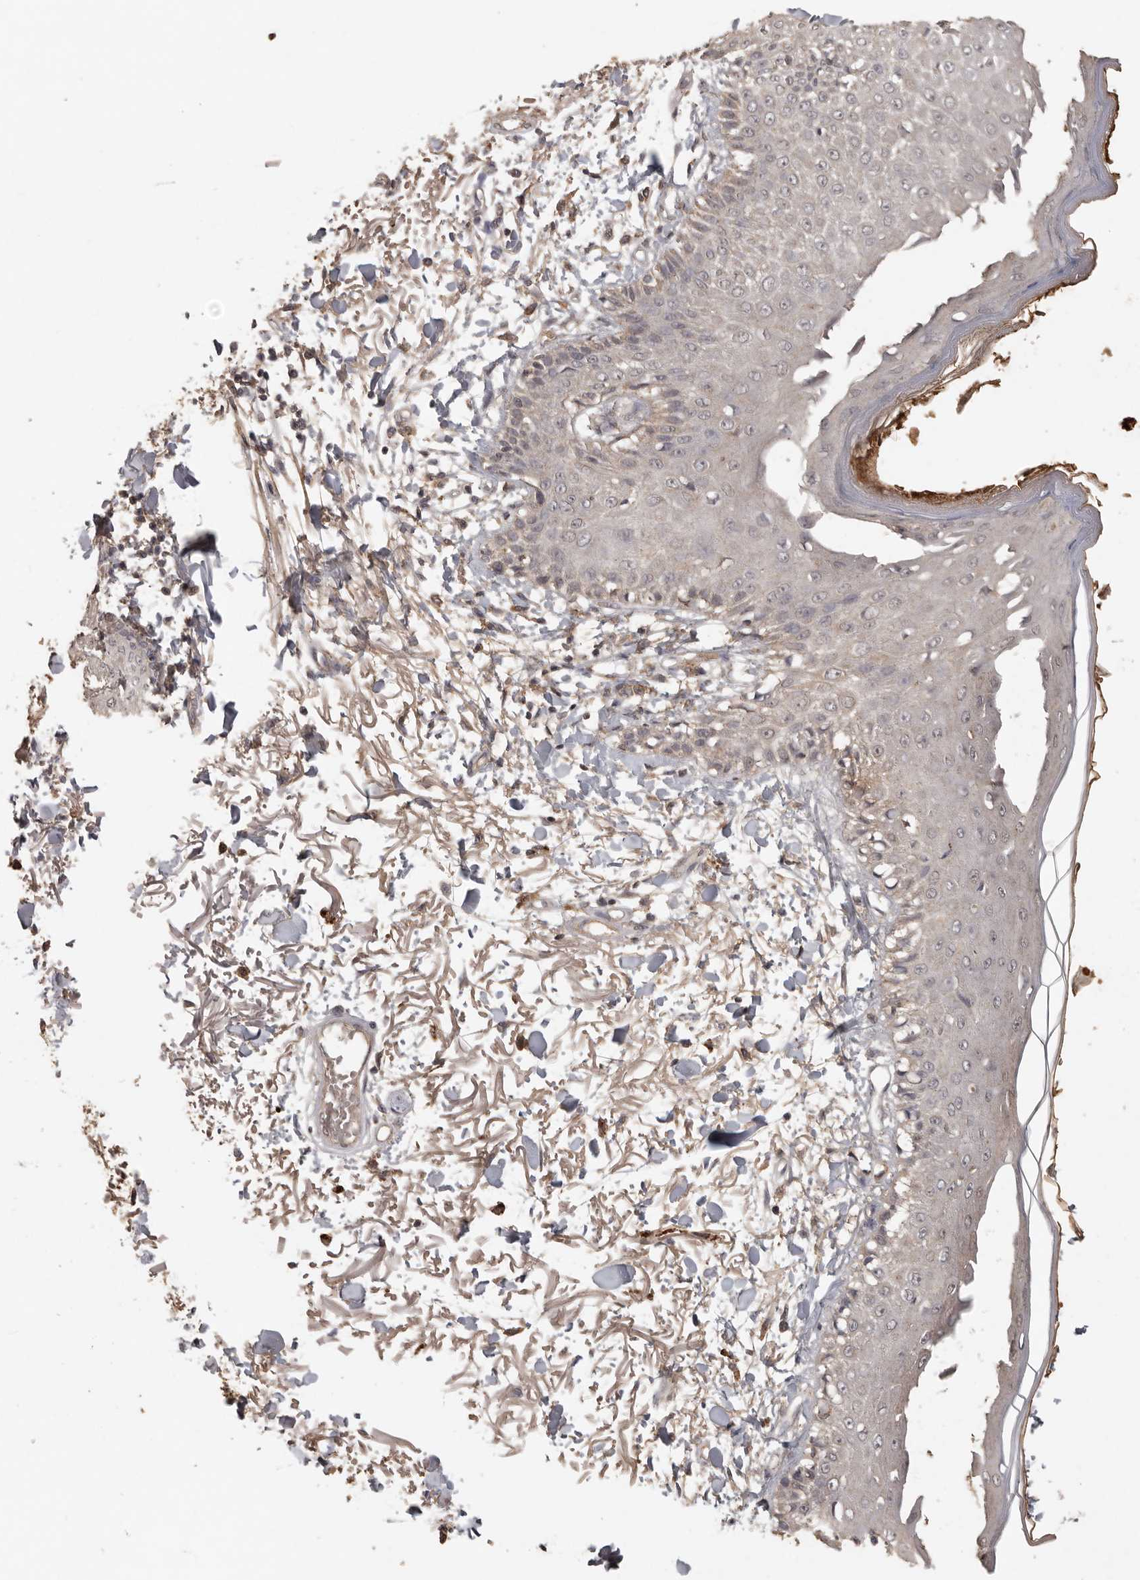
{"staining": {"intensity": "negative", "quantity": "none", "location": "none"}, "tissue": "skin", "cell_type": "Fibroblasts", "image_type": "normal", "snomed": [{"axis": "morphology", "description": "Normal tissue, NOS"}, {"axis": "morphology", "description": "Squamous cell carcinoma, NOS"}, {"axis": "topography", "description": "Skin"}, {"axis": "topography", "description": "Peripheral nerve tissue"}], "caption": "Human skin stained for a protein using immunohistochemistry (IHC) exhibits no positivity in fibroblasts.", "gene": "ADAMTS4", "patient": {"sex": "male", "age": 83}}